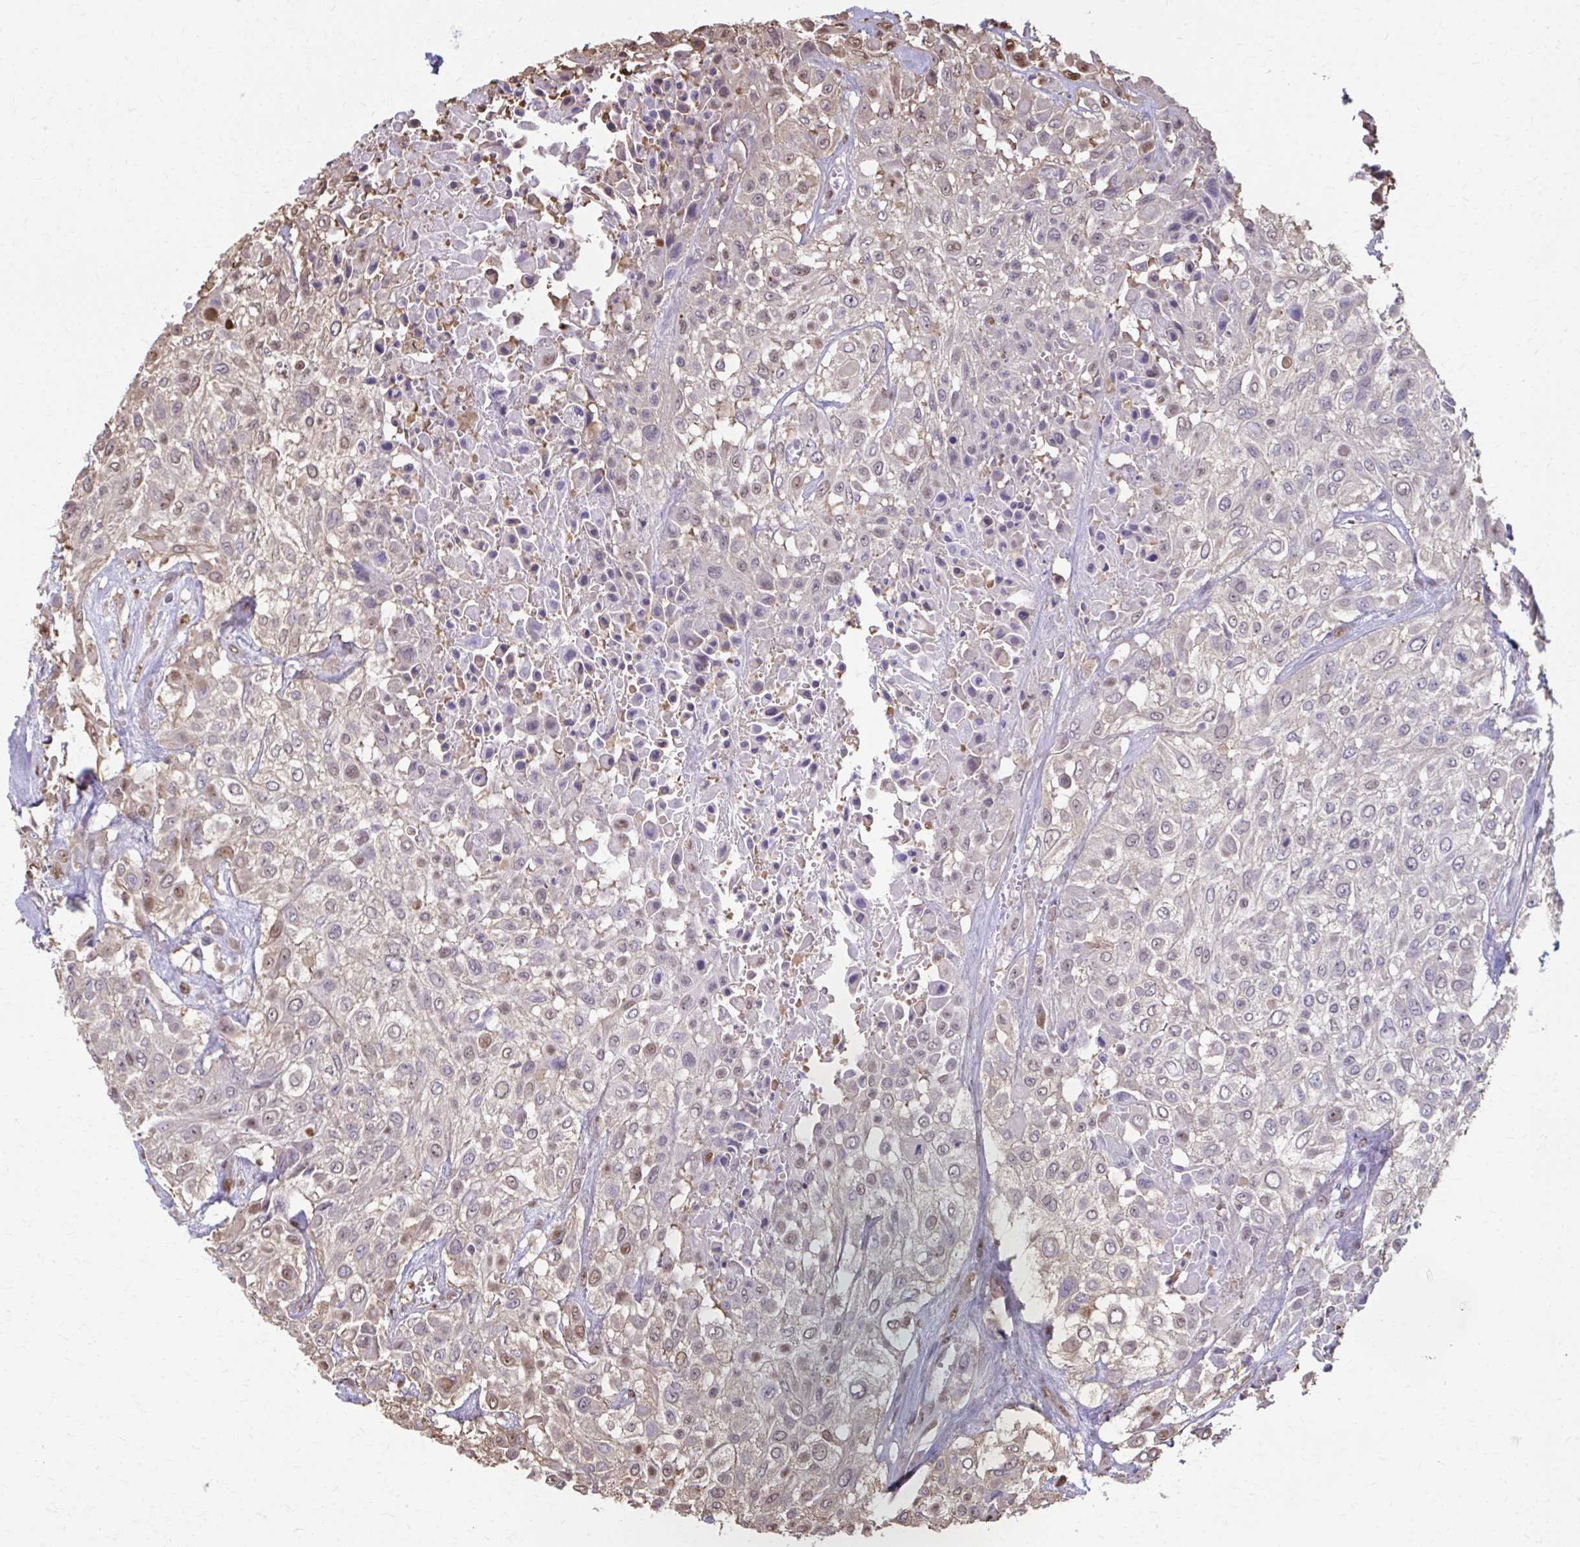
{"staining": {"intensity": "weak", "quantity": "25%-75%", "location": "nuclear"}, "tissue": "urothelial cancer", "cell_type": "Tumor cells", "image_type": "cancer", "snomed": [{"axis": "morphology", "description": "Urothelial carcinoma, High grade"}, {"axis": "topography", "description": "Urinary bladder"}], "caption": "Protein staining of urothelial cancer tissue displays weak nuclear positivity in approximately 25%-75% of tumor cells. Nuclei are stained in blue.", "gene": "ING4", "patient": {"sex": "male", "age": 57}}